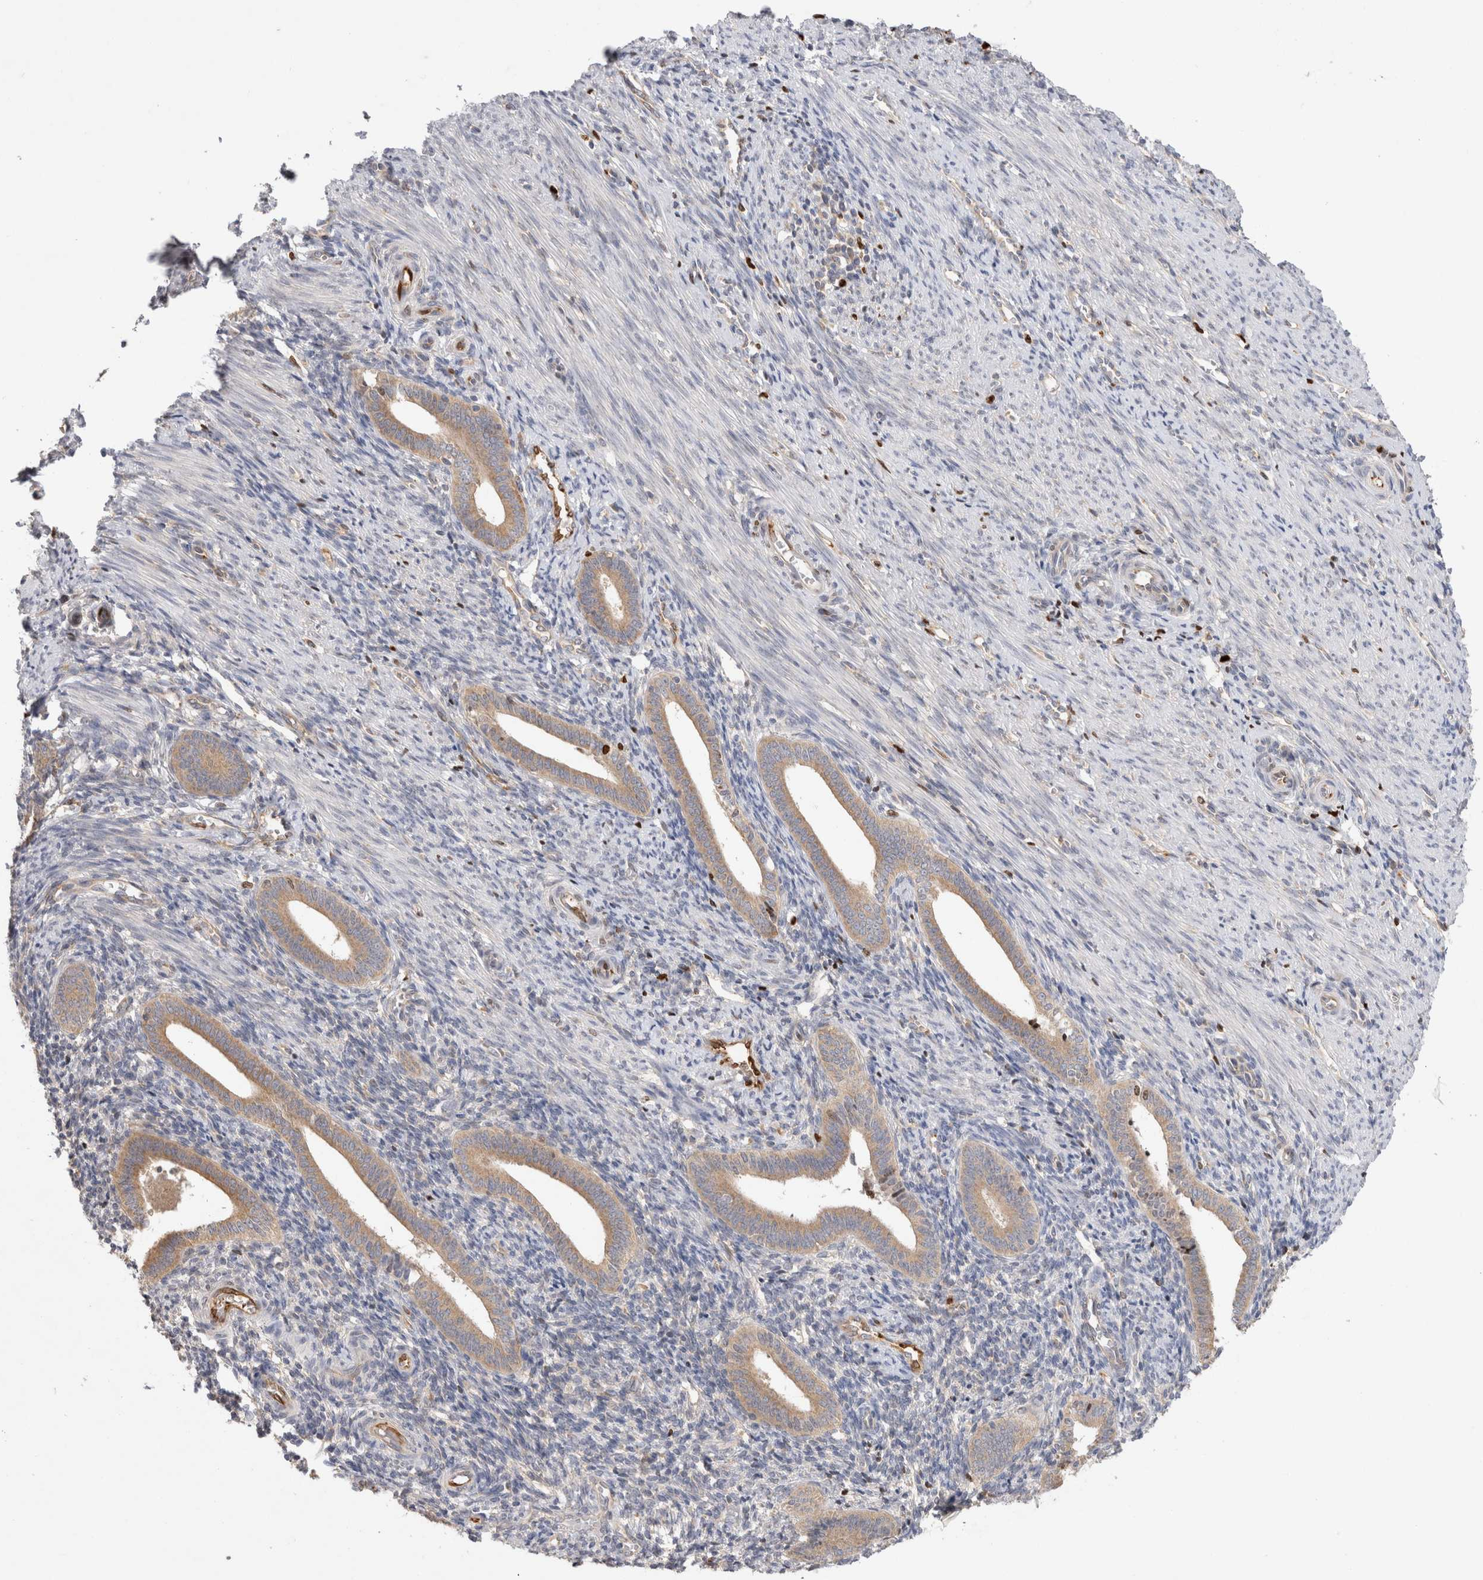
{"staining": {"intensity": "weak", "quantity": "<25%", "location": "cytoplasmic/membranous"}, "tissue": "endometrium", "cell_type": "Cells in endometrial stroma", "image_type": "normal", "snomed": [{"axis": "morphology", "description": "Normal tissue, NOS"}, {"axis": "topography", "description": "Uterus"}, {"axis": "topography", "description": "Endometrium"}], "caption": "An image of endometrium stained for a protein exhibits no brown staining in cells in endometrial stroma. (Stains: DAB (3,3'-diaminobenzidine) immunohistochemistry with hematoxylin counter stain, Microscopy: brightfield microscopy at high magnification).", "gene": "GAS1", "patient": {"sex": "female", "age": 33}}